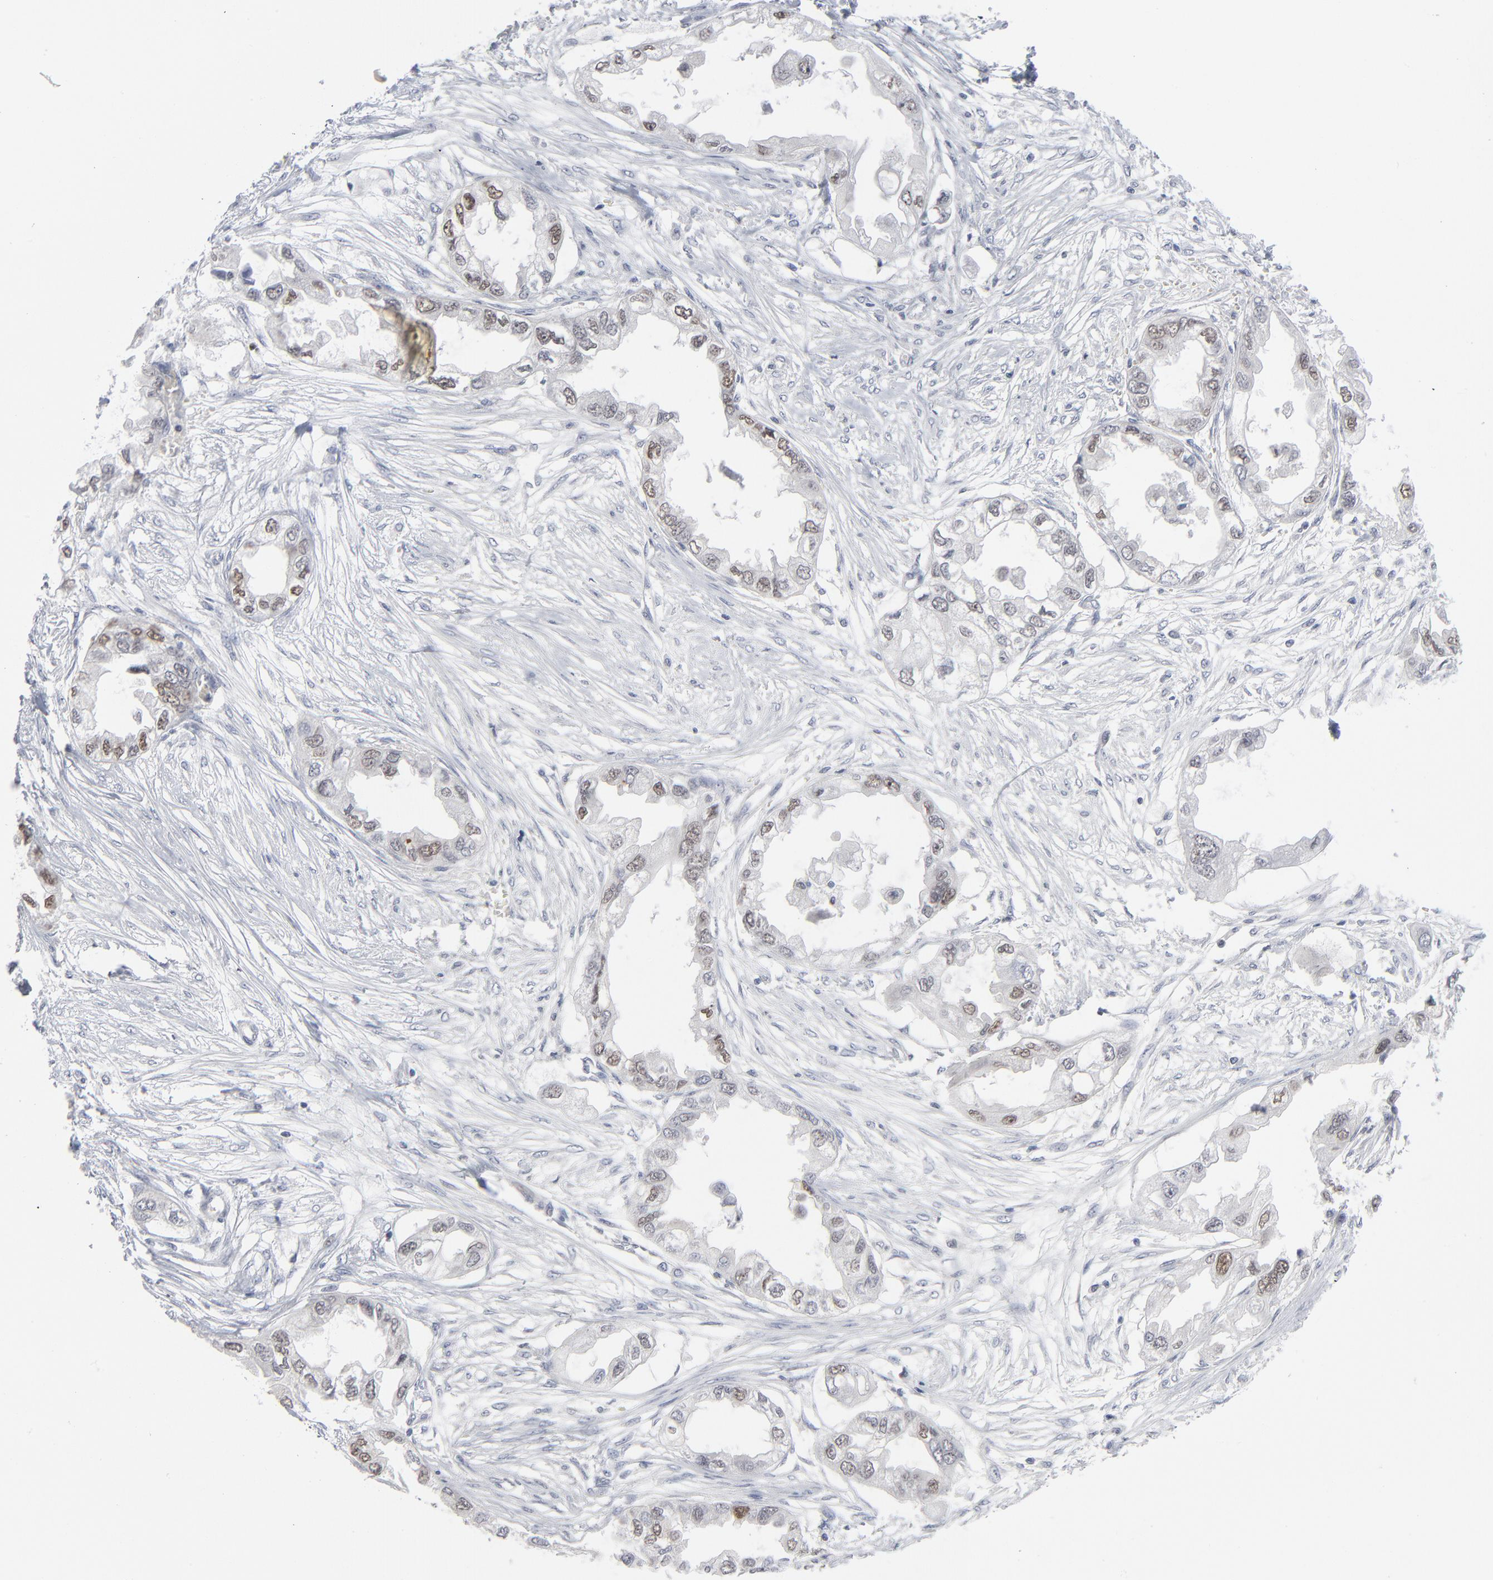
{"staining": {"intensity": "weak", "quantity": "25%-75%", "location": "nuclear"}, "tissue": "endometrial cancer", "cell_type": "Tumor cells", "image_type": "cancer", "snomed": [{"axis": "morphology", "description": "Adenocarcinoma, NOS"}, {"axis": "topography", "description": "Endometrium"}], "caption": "This is a histology image of IHC staining of endometrial adenocarcinoma, which shows weak staining in the nuclear of tumor cells.", "gene": "FOXN2", "patient": {"sex": "female", "age": 67}}